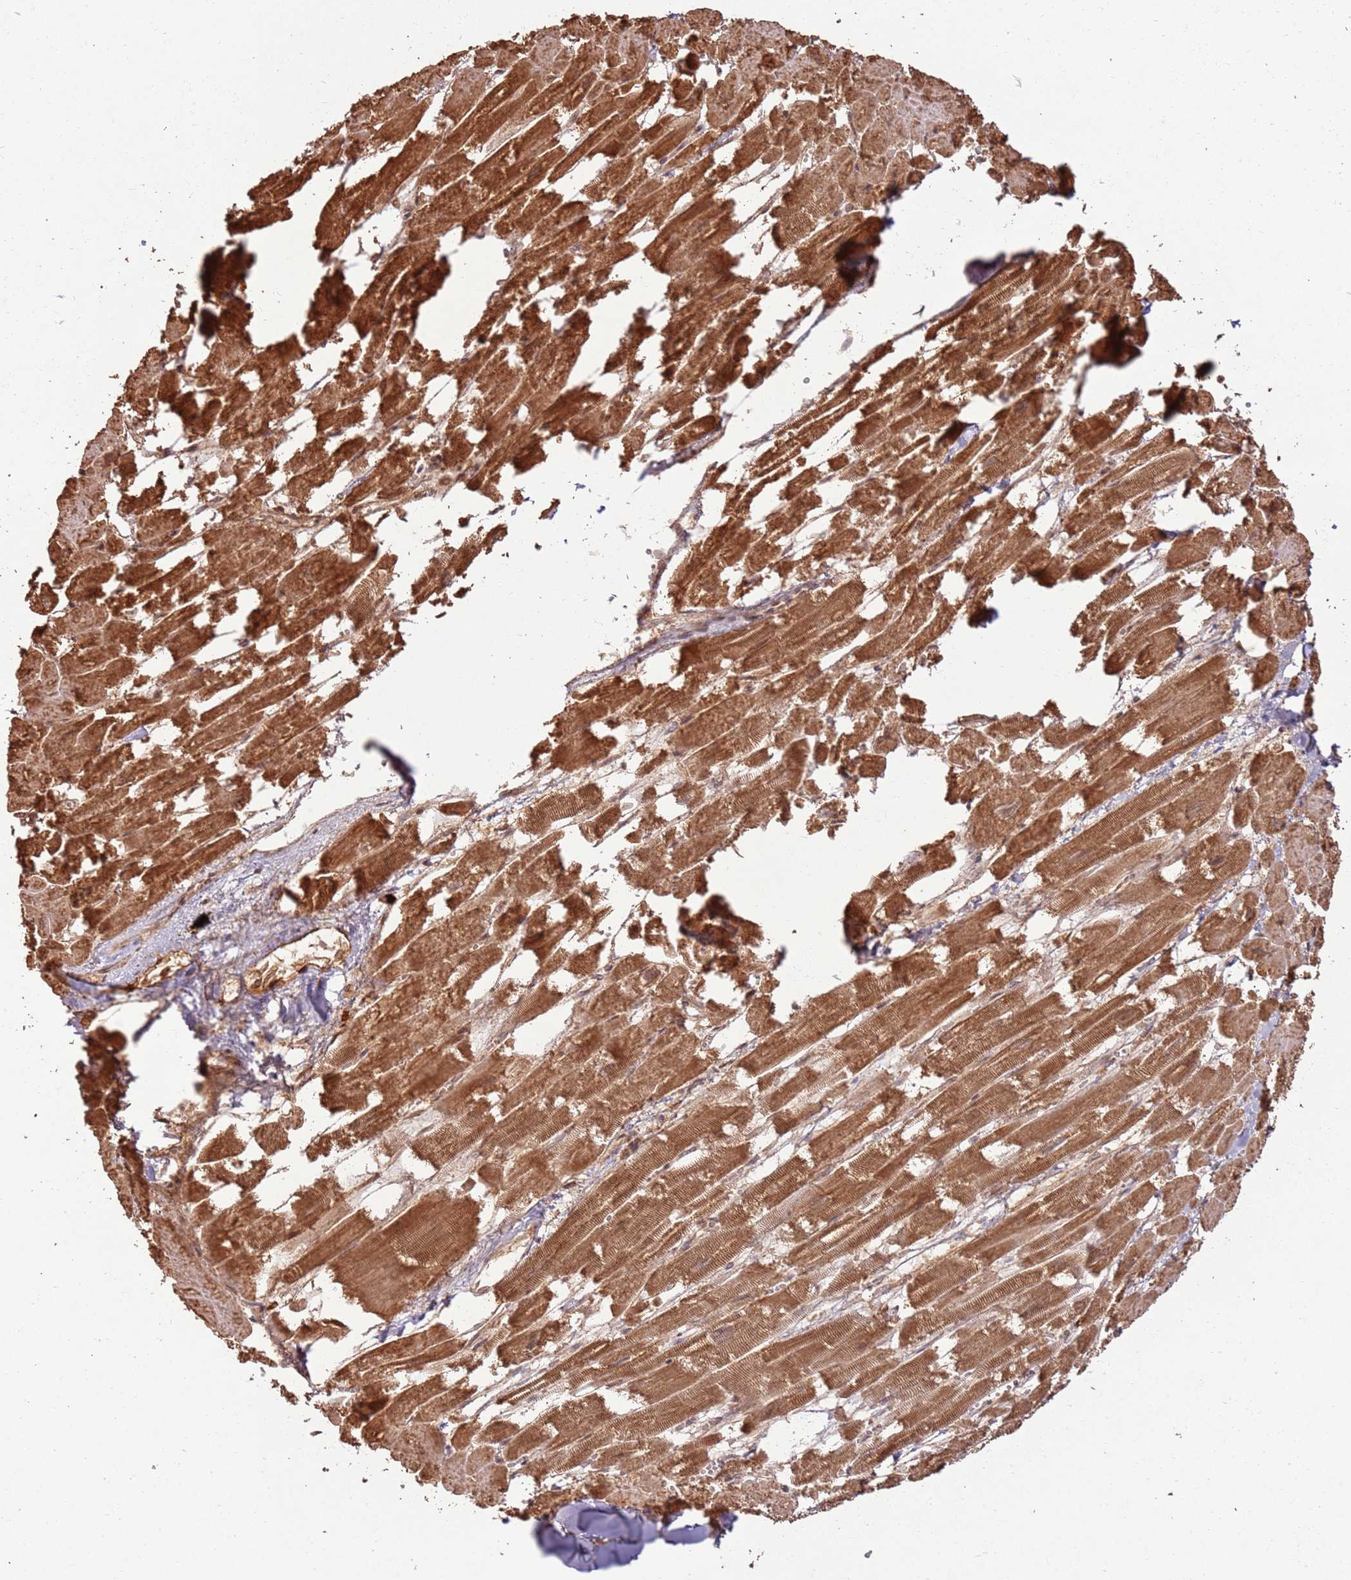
{"staining": {"intensity": "strong", "quantity": ">75%", "location": "cytoplasmic/membranous"}, "tissue": "heart muscle", "cell_type": "Cardiomyocytes", "image_type": "normal", "snomed": [{"axis": "morphology", "description": "Normal tissue, NOS"}, {"axis": "topography", "description": "Heart"}], "caption": "Immunohistochemical staining of normal heart muscle reveals strong cytoplasmic/membranous protein expression in about >75% of cardiomyocytes.", "gene": "TBC1D13", "patient": {"sex": "male", "age": 54}}